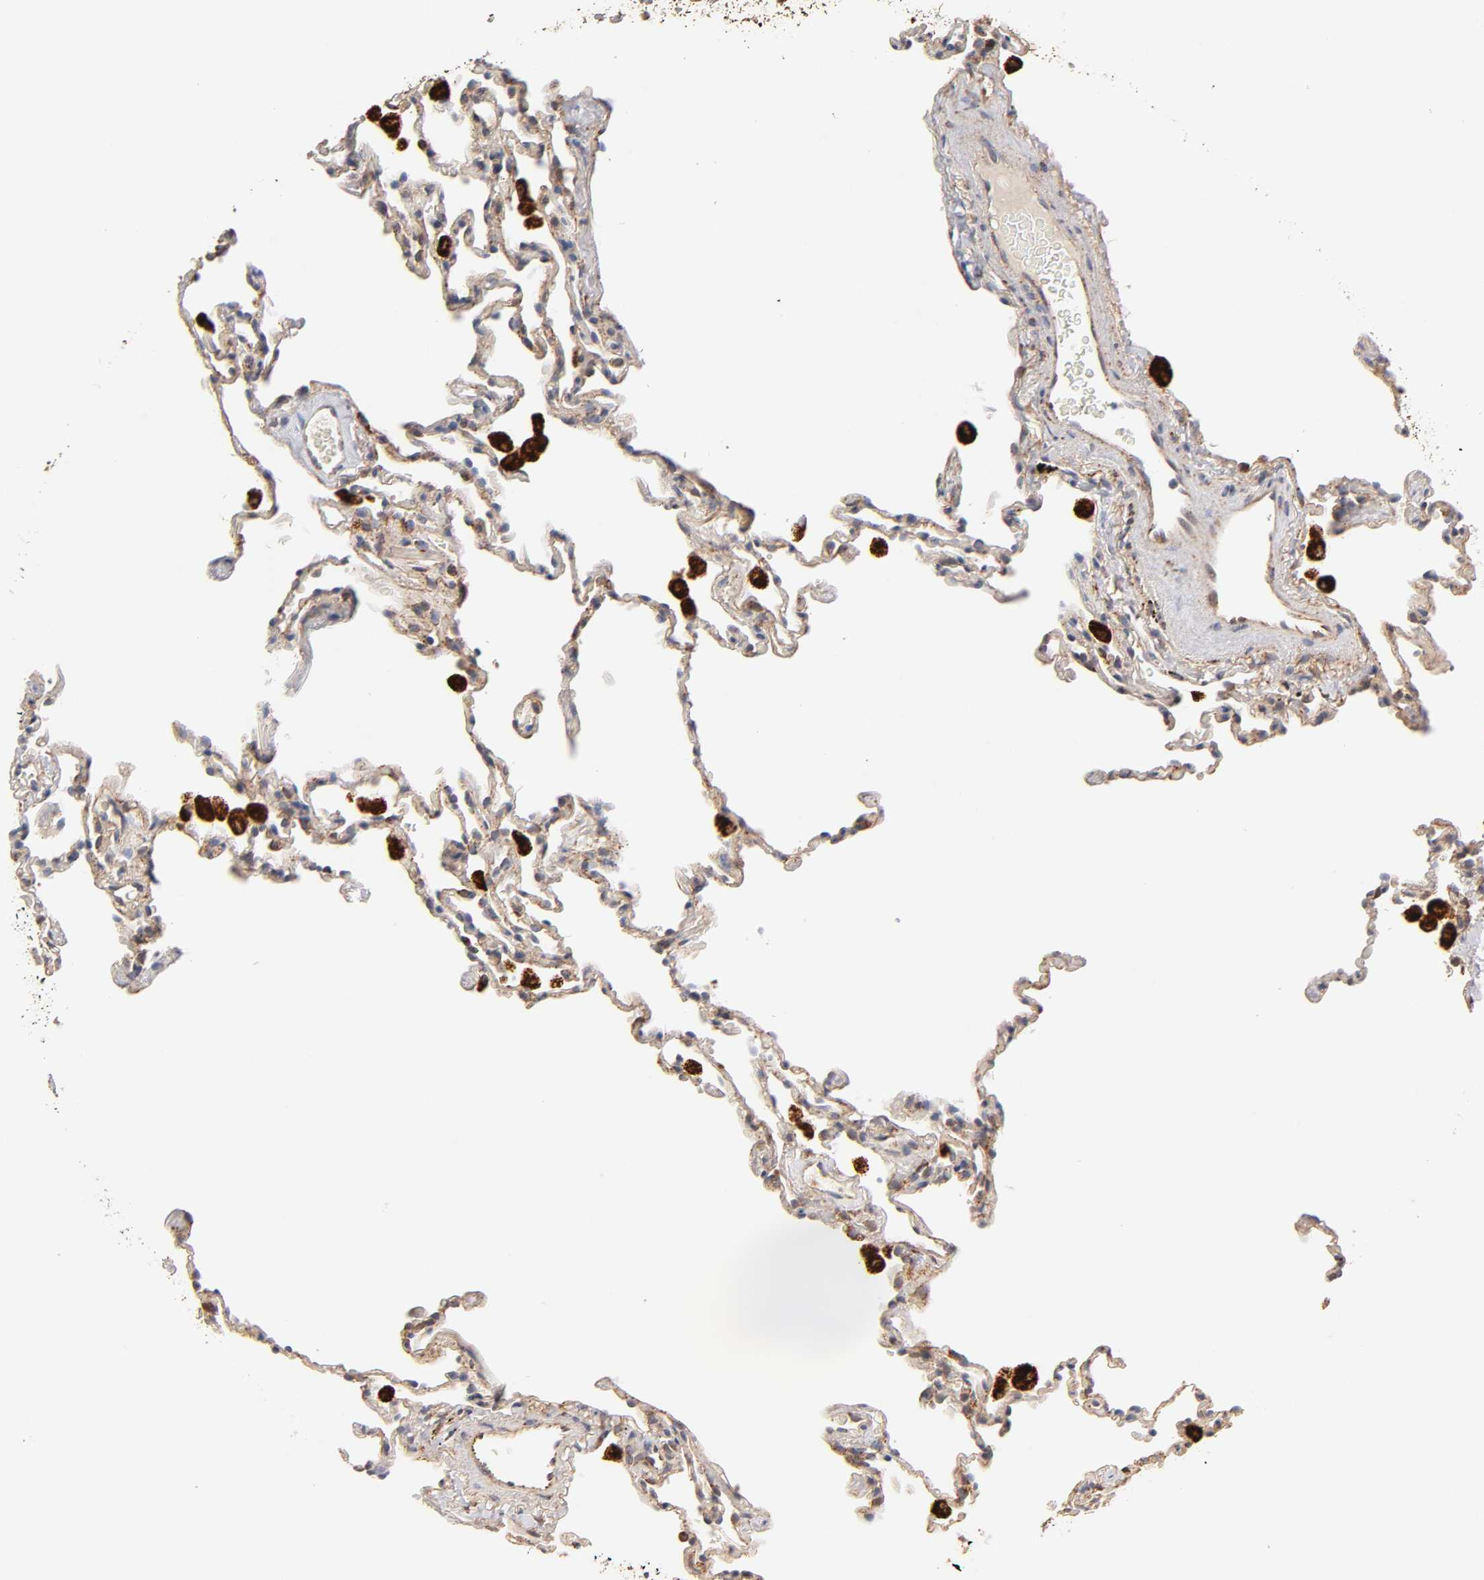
{"staining": {"intensity": "moderate", "quantity": ">75%", "location": "cytoplasmic/membranous"}, "tissue": "lung", "cell_type": "Alveolar cells", "image_type": "normal", "snomed": [{"axis": "morphology", "description": "Normal tissue, NOS"}, {"axis": "morphology", "description": "Soft tissue tumor metastatic"}, {"axis": "topography", "description": "Lung"}], "caption": "Alveolar cells reveal moderate cytoplasmic/membranous staining in approximately >75% of cells in benign lung. Ihc stains the protein of interest in brown and the nuclei are stained blue.", "gene": "ISG15", "patient": {"sex": "male", "age": 59}}